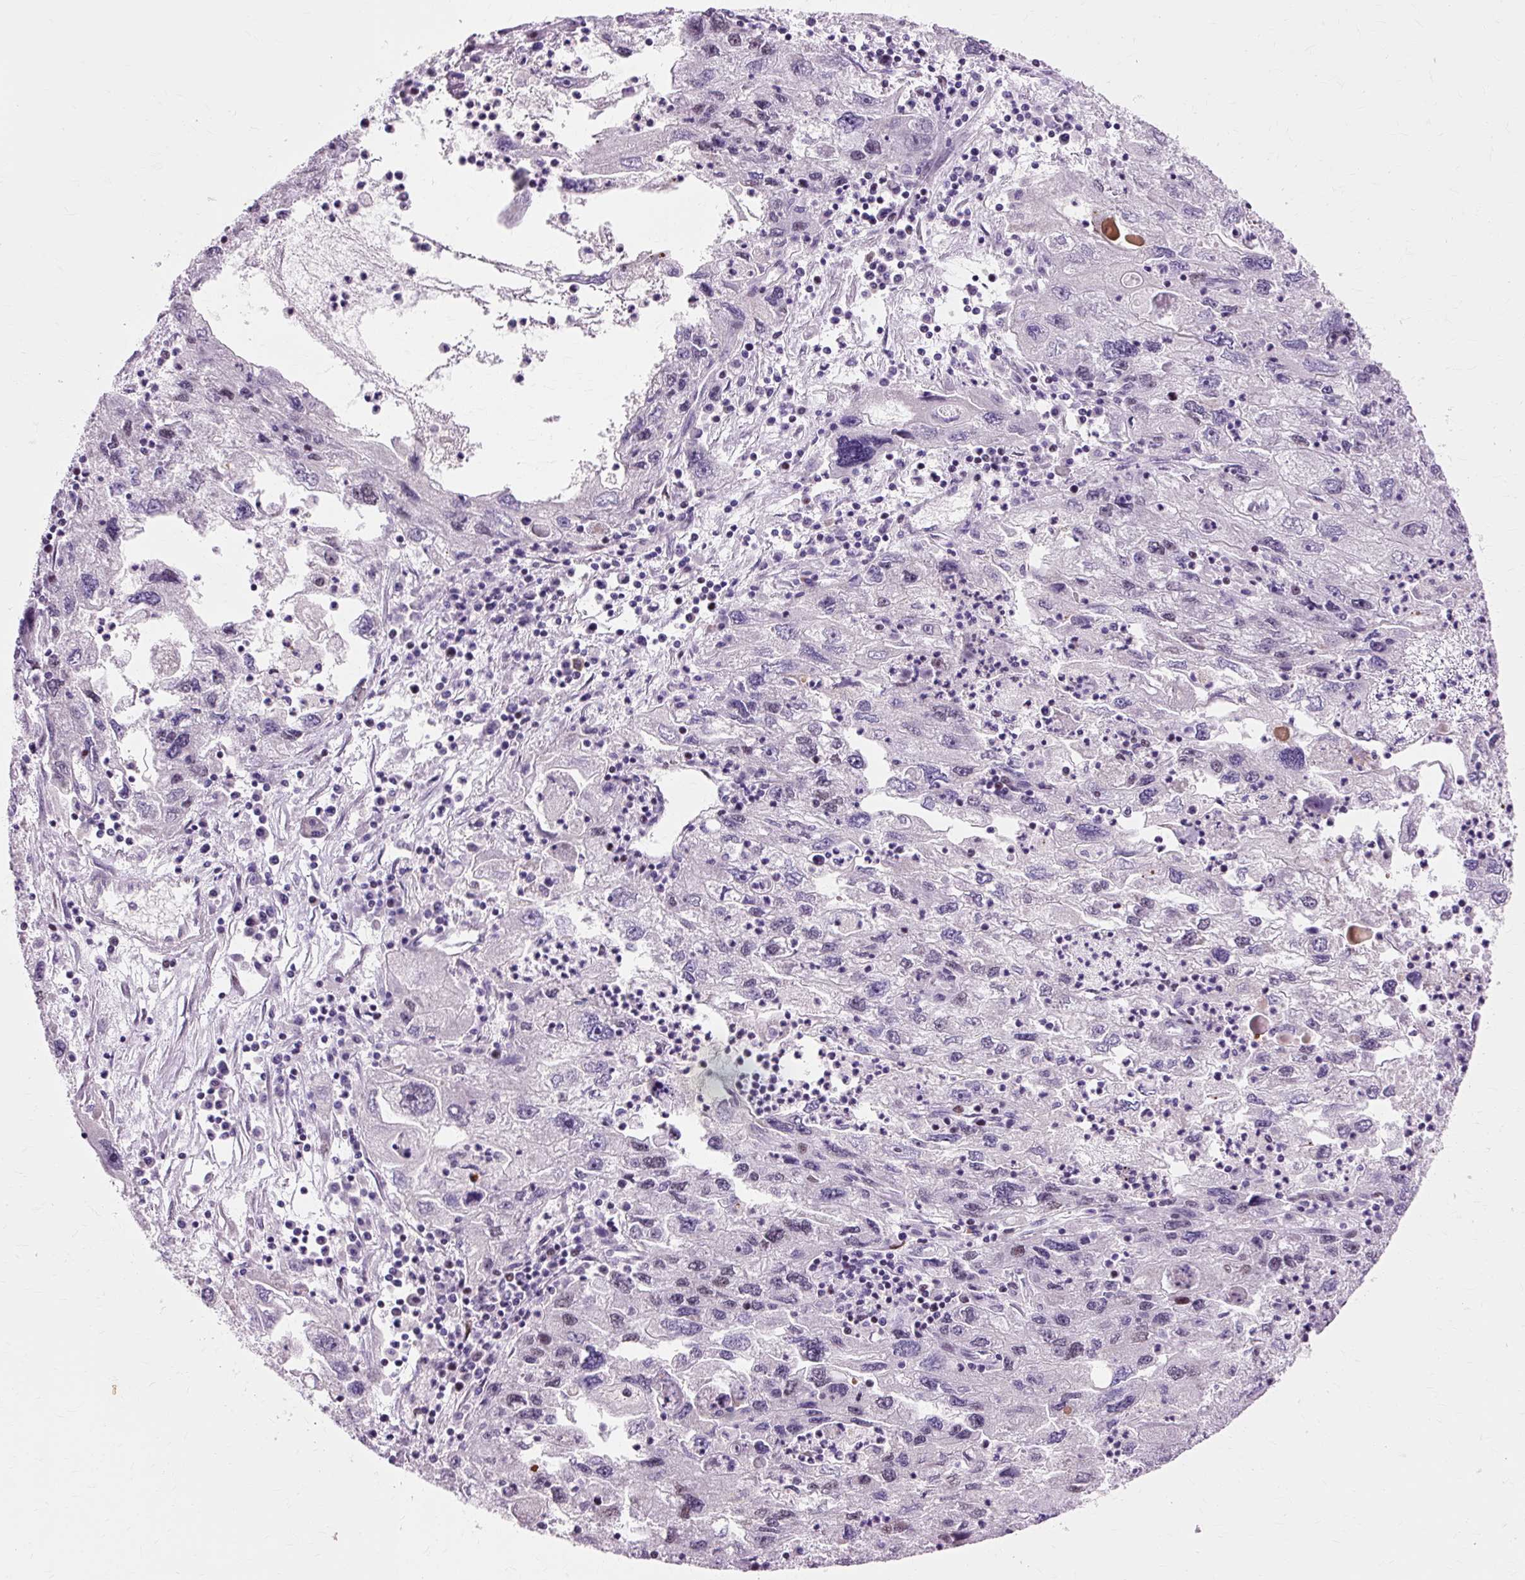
{"staining": {"intensity": "negative", "quantity": "none", "location": "none"}, "tissue": "endometrial cancer", "cell_type": "Tumor cells", "image_type": "cancer", "snomed": [{"axis": "morphology", "description": "Adenocarcinoma, NOS"}, {"axis": "topography", "description": "Endometrium"}], "caption": "Immunohistochemical staining of adenocarcinoma (endometrial) demonstrates no significant positivity in tumor cells.", "gene": "MACROD2", "patient": {"sex": "female", "age": 49}}